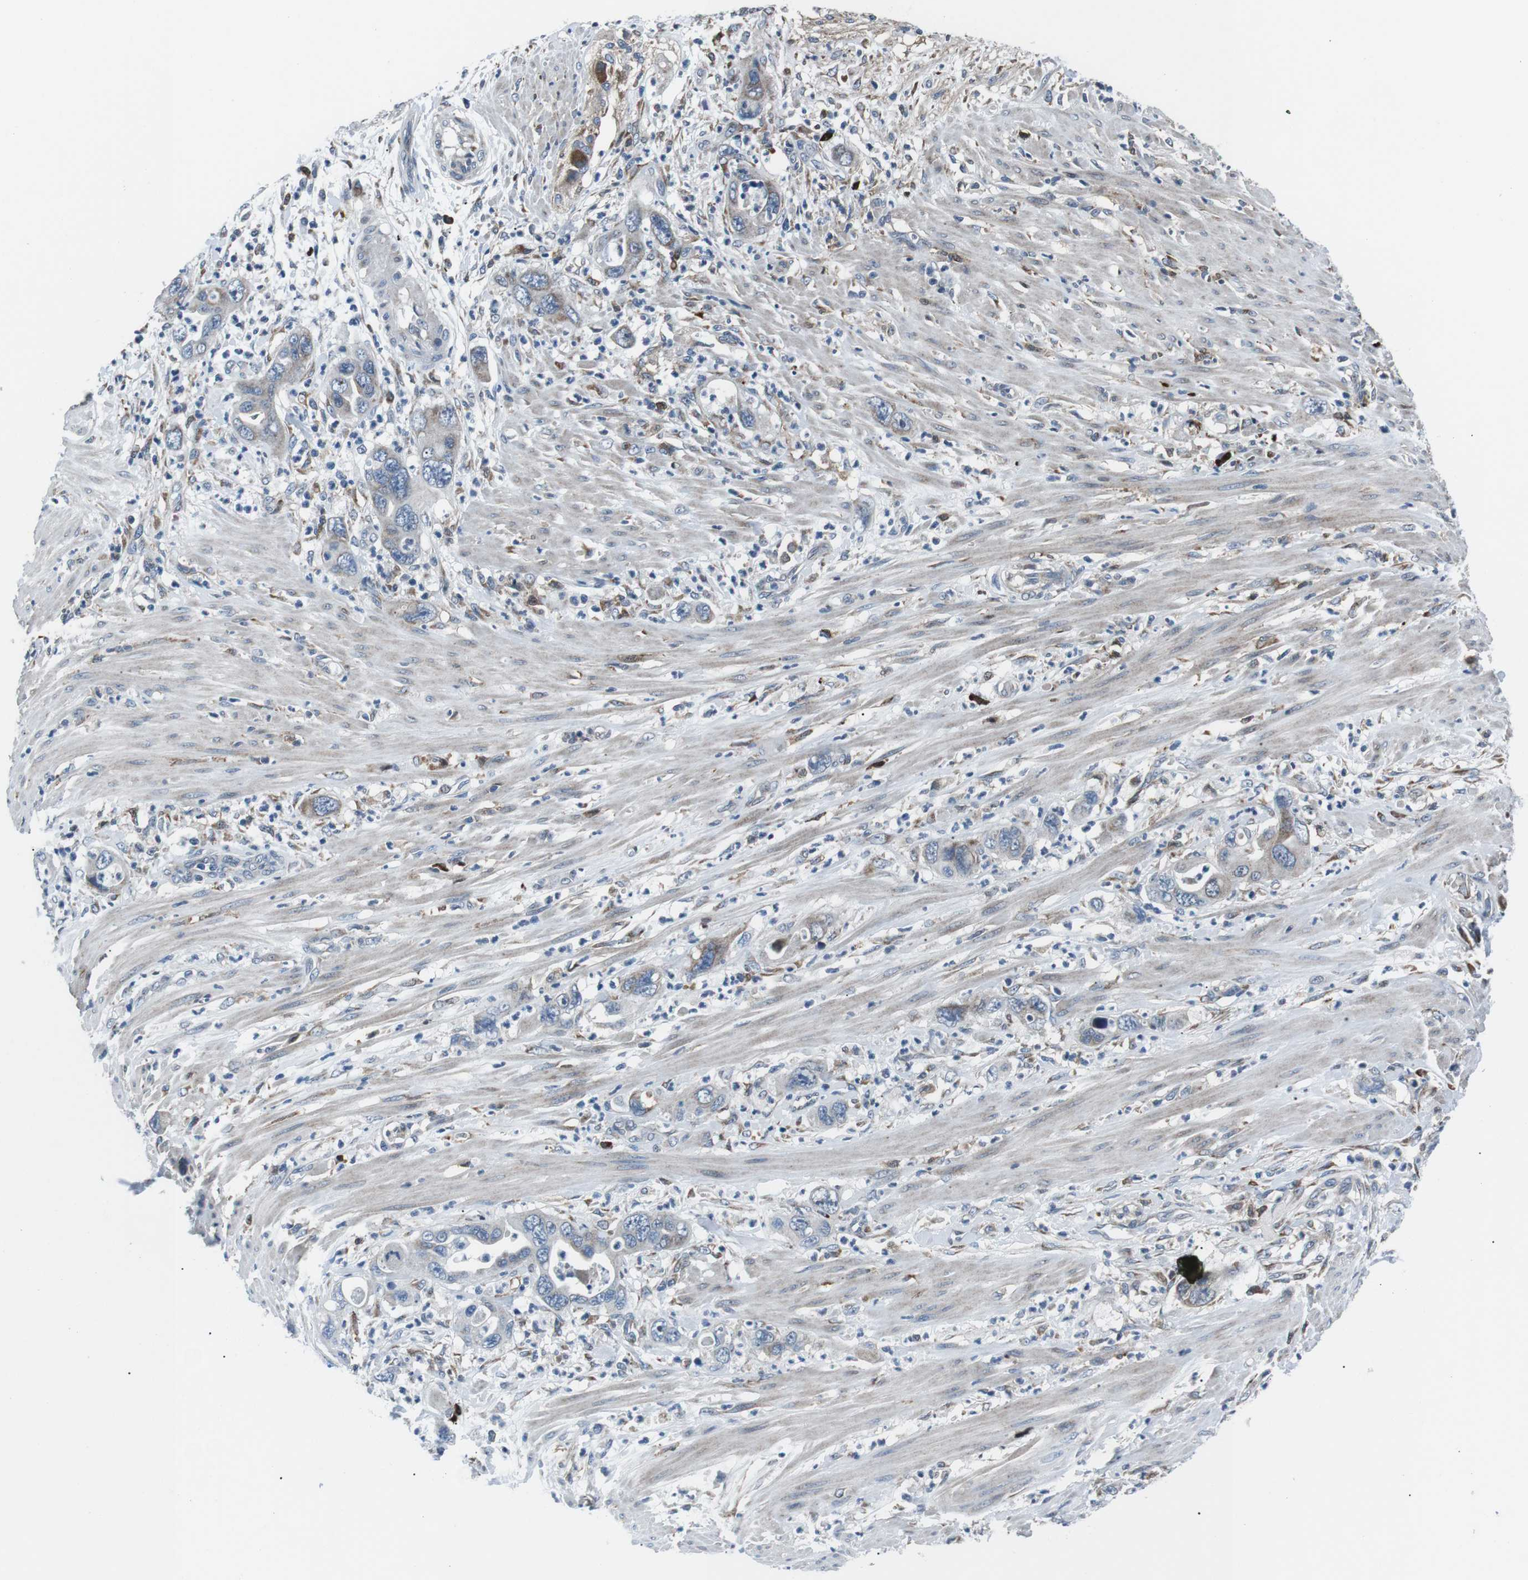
{"staining": {"intensity": "moderate", "quantity": "<25%", "location": "cytoplasmic/membranous"}, "tissue": "pancreatic cancer", "cell_type": "Tumor cells", "image_type": "cancer", "snomed": [{"axis": "morphology", "description": "Adenocarcinoma, NOS"}, {"axis": "topography", "description": "Pancreas"}], "caption": "Human pancreatic adenocarcinoma stained with a brown dye displays moderate cytoplasmic/membranous positive expression in approximately <25% of tumor cells.", "gene": "BLNK", "patient": {"sex": "female", "age": 71}}